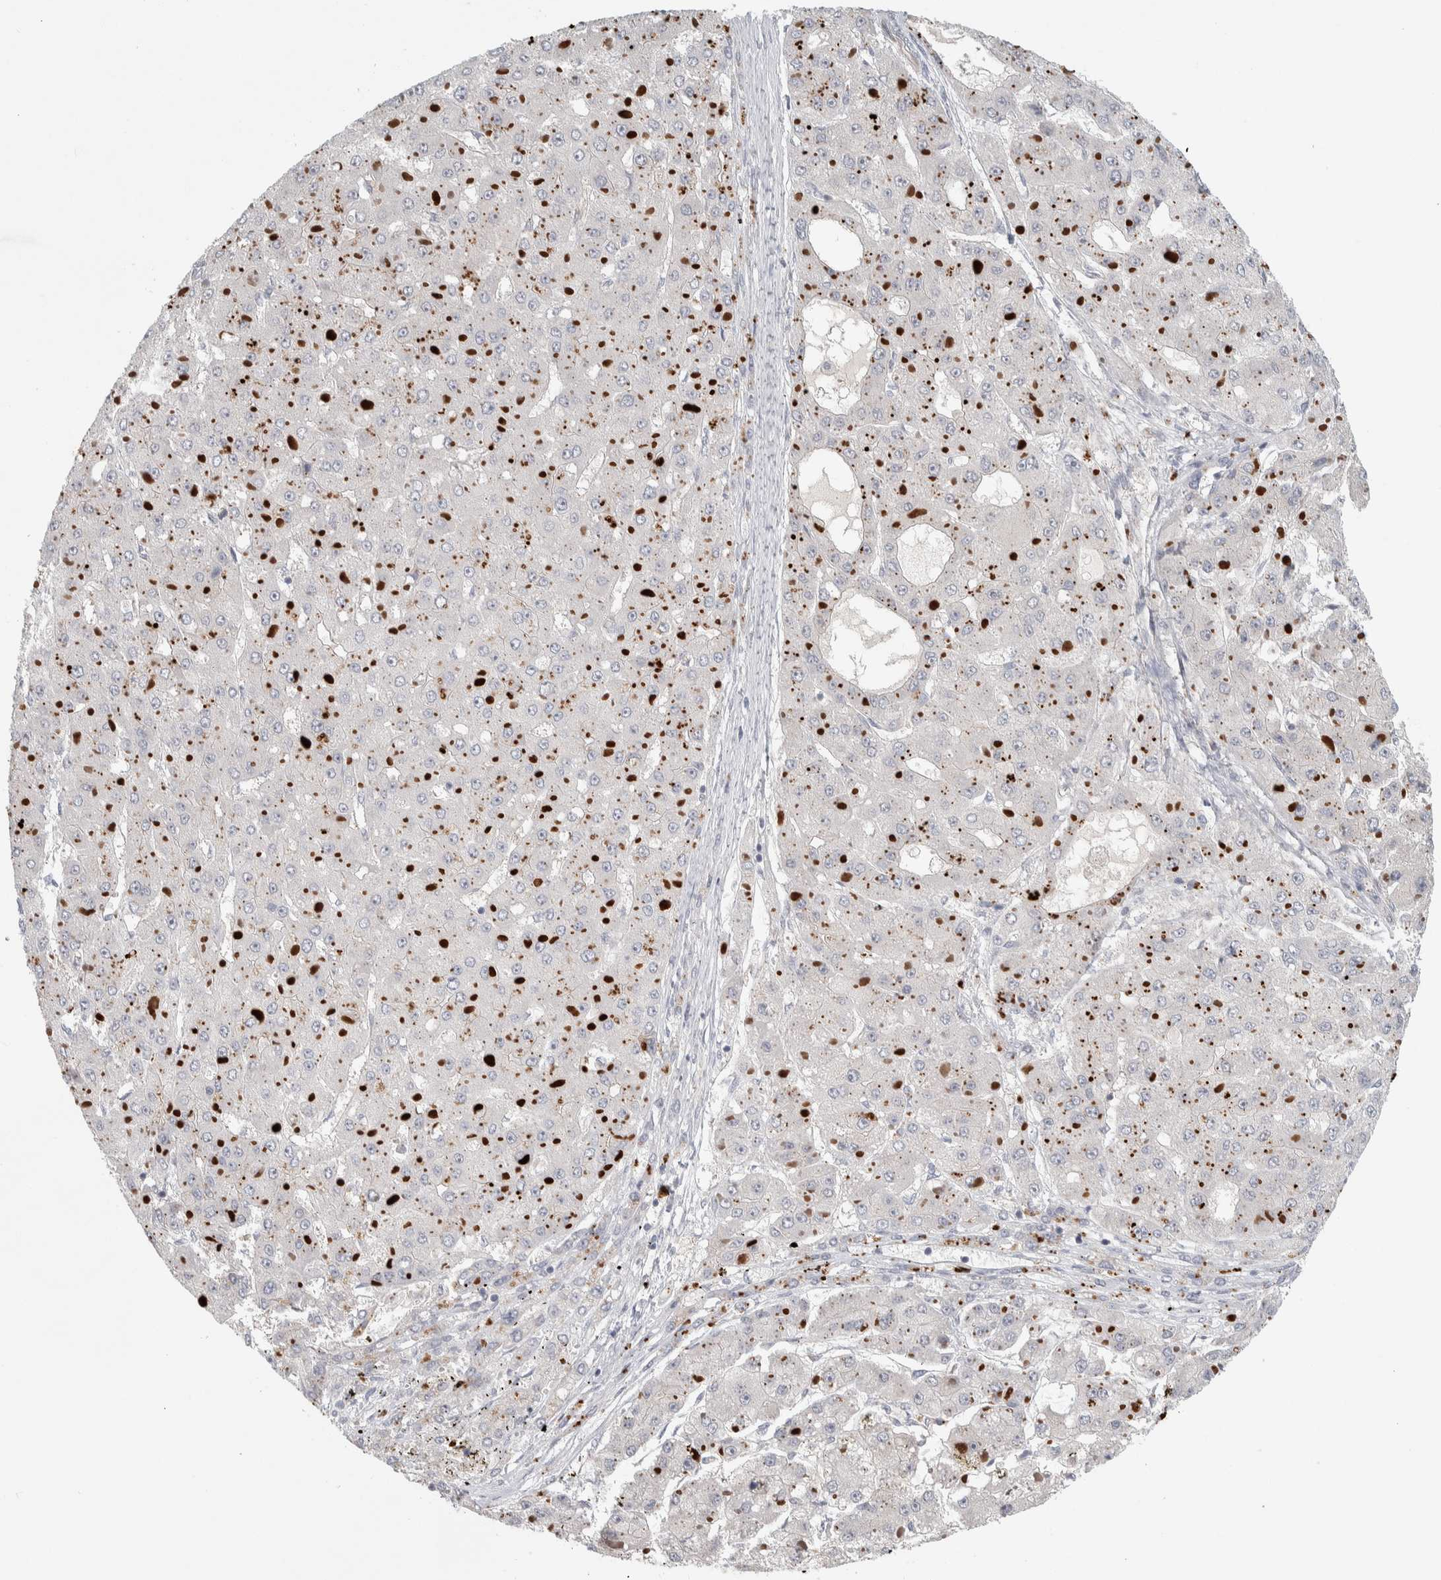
{"staining": {"intensity": "moderate", "quantity": ">75%", "location": "cytoplasmic/membranous"}, "tissue": "liver cancer", "cell_type": "Tumor cells", "image_type": "cancer", "snomed": [{"axis": "morphology", "description": "Carcinoma, Hepatocellular, NOS"}, {"axis": "topography", "description": "Liver"}], "caption": "This is an image of immunohistochemistry staining of liver cancer (hepatocellular carcinoma), which shows moderate positivity in the cytoplasmic/membranous of tumor cells.", "gene": "ZNF862", "patient": {"sex": "female", "age": 73}}